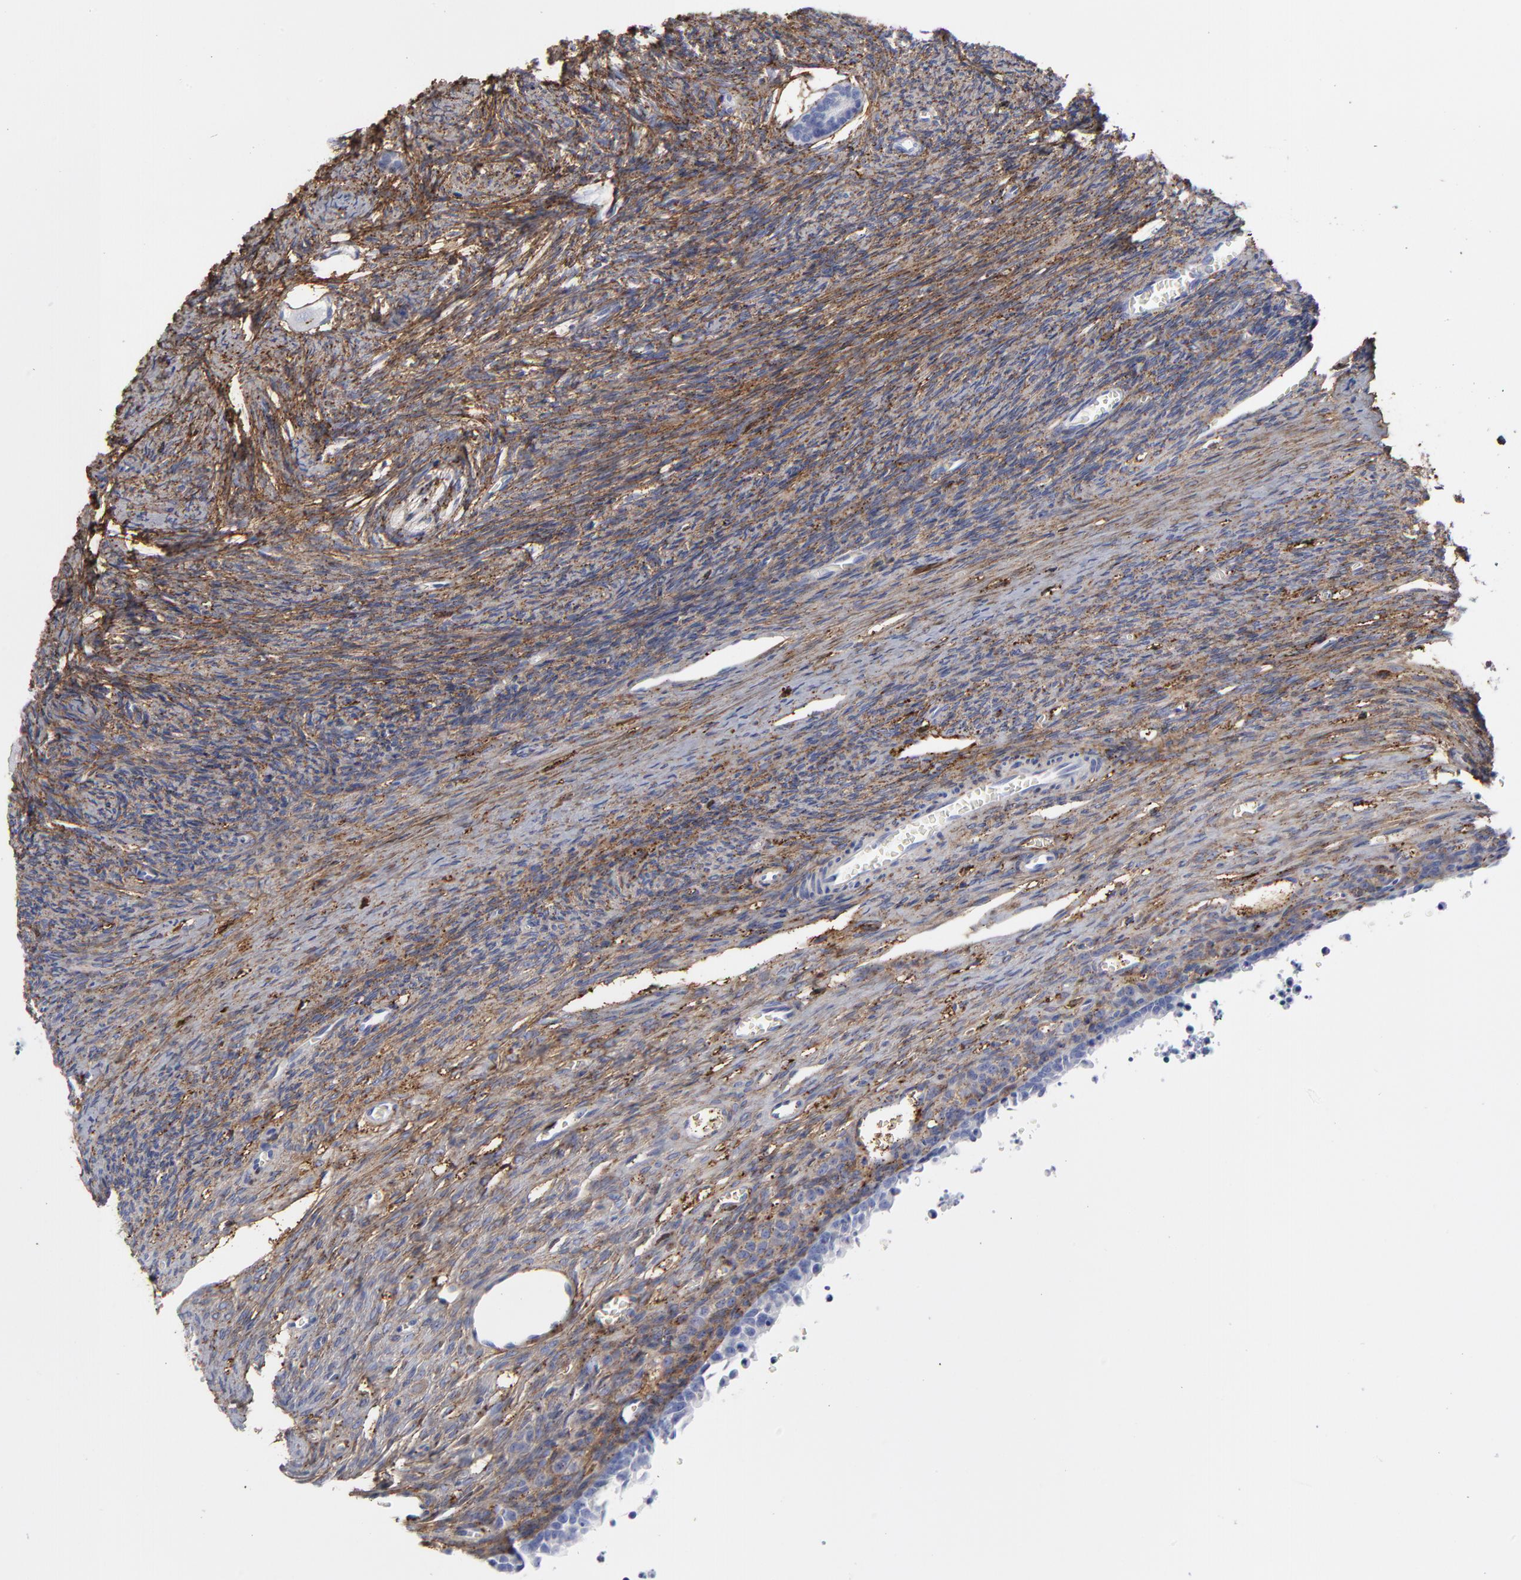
{"staining": {"intensity": "negative", "quantity": "none", "location": "none"}, "tissue": "ovary", "cell_type": "Follicle cells", "image_type": "normal", "snomed": [{"axis": "morphology", "description": "Normal tissue, NOS"}, {"axis": "topography", "description": "Ovary"}], "caption": "Normal ovary was stained to show a protein in brown. There is no significant positivity in follicle cells.", "gene": "DCN", "patient": {"sex": "female", "age": 27}}